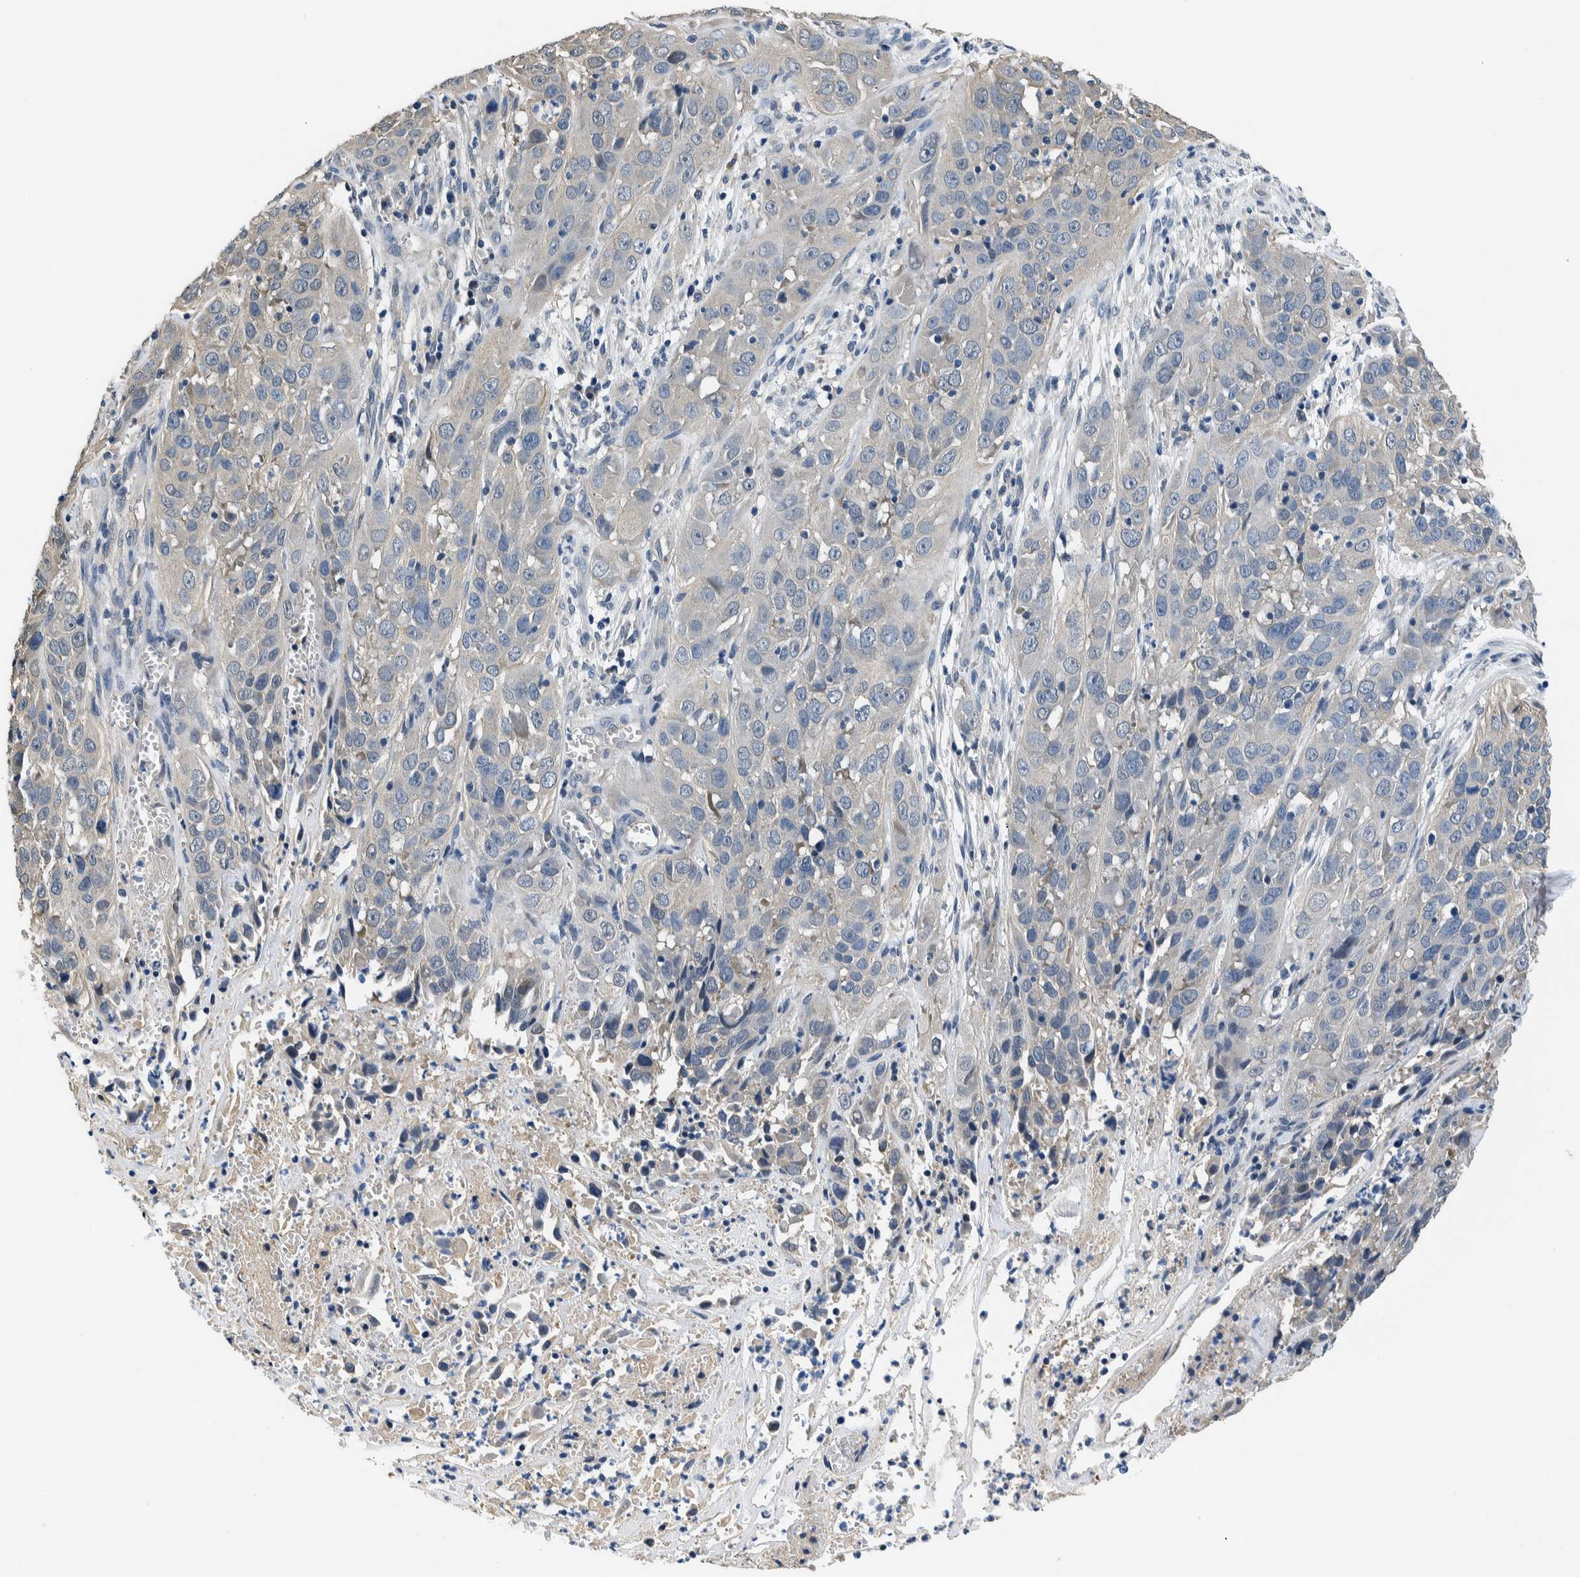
{"staining": {"intensity": "negative", "quantity": "none", "location": "none"}, "tissue": "cervical cancer", "cell_type": "Tumor cells", "image_type": "cancer", "snomed": [{"axis": "morphology", "description": "Squamous cell carcinoma, NOS"}, {"axis": "topography", "description": "Cervix"}], "caption": "A micrograph of human cervical squamous cell carcinoma is negative for staining in tumor cells.", "gene": "NIBAN2", "patient": {"sex": "female", "age": 32}}